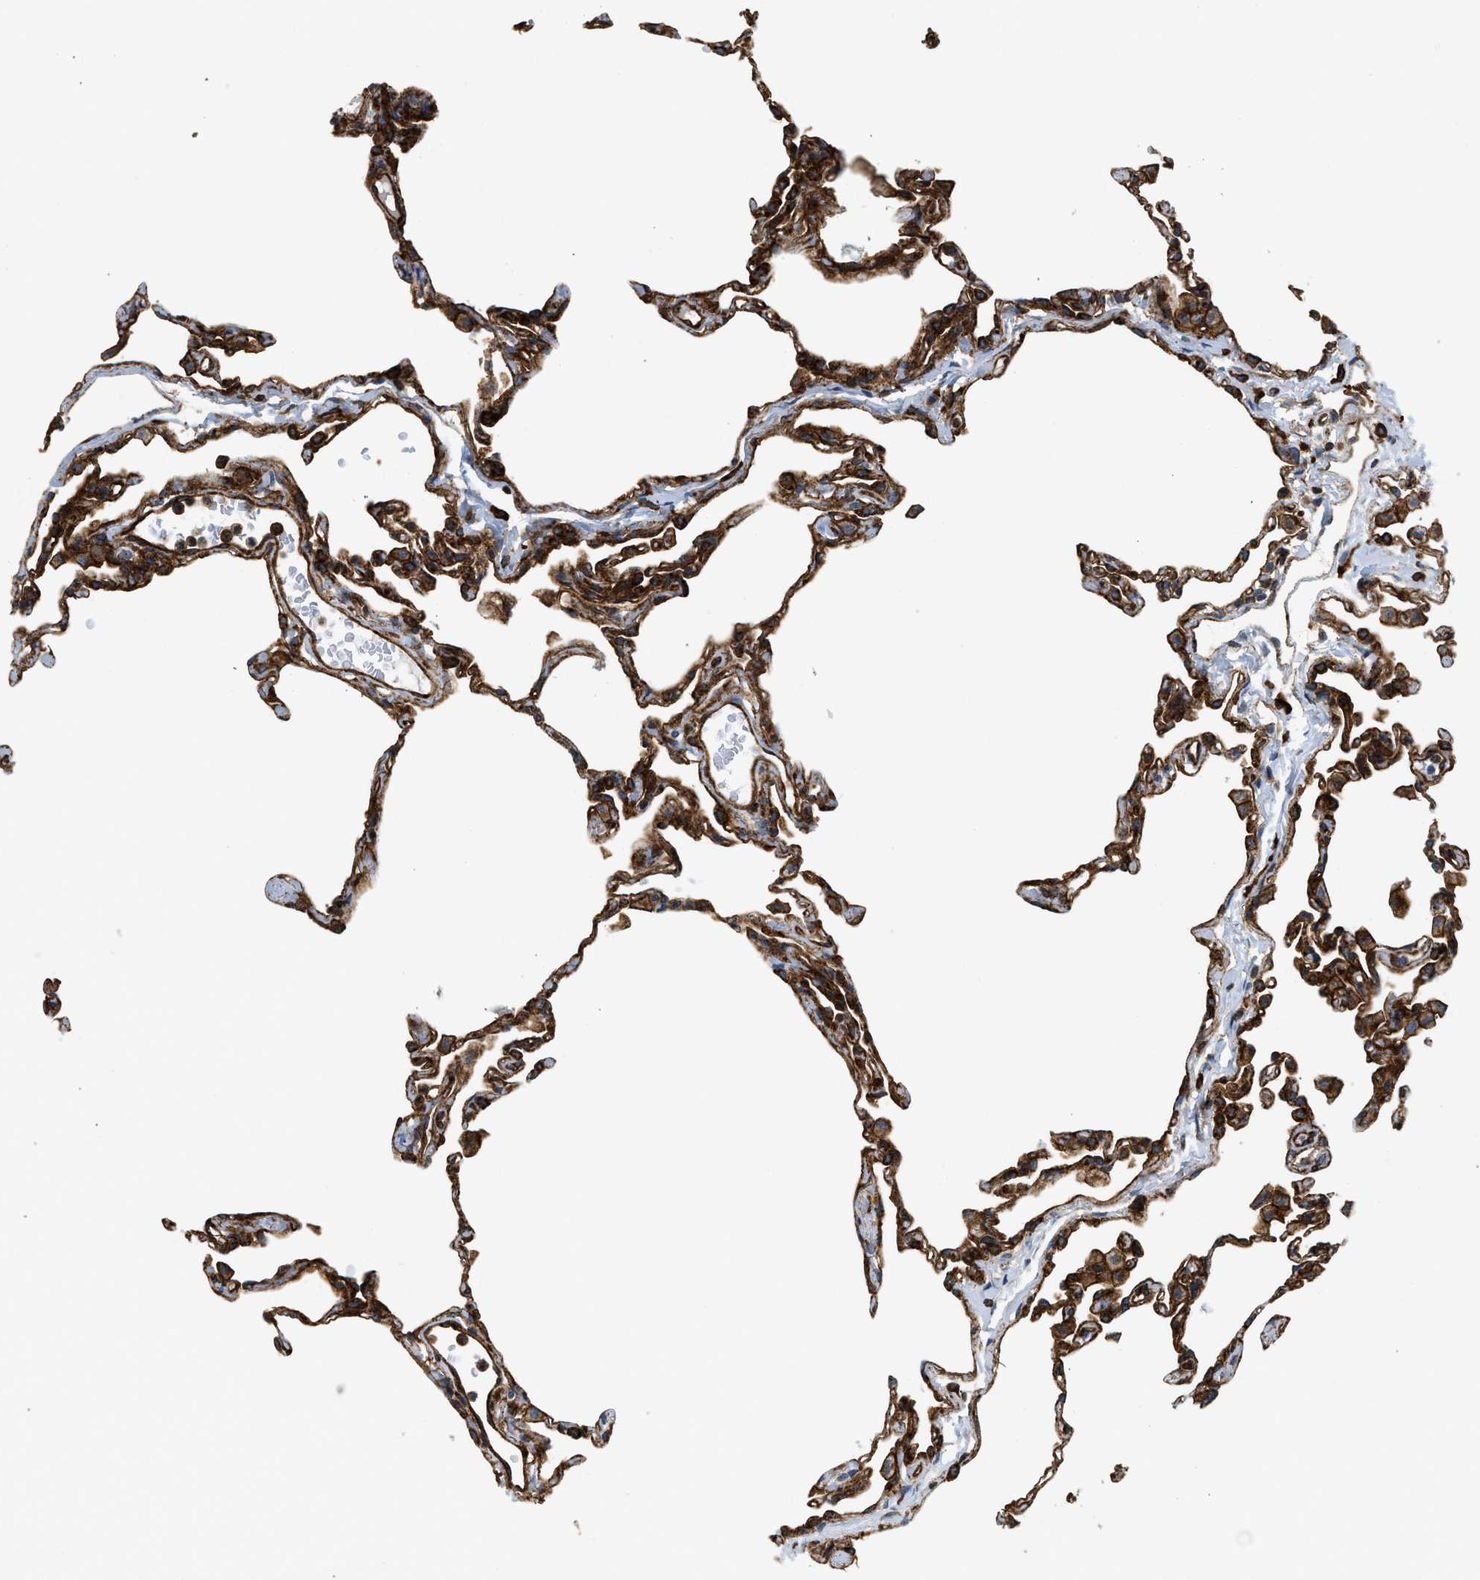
{"staining": {"intensity": "strong", "quantity": "25%-75%", "location": "cytoplasmic/membranous"}, "tissue": "lung", "cell_type": "Alveolar cells", "image_type": "normal", "snomed": [{"axis": "morphology", "description": "Normal tissue, NOS"}, {"axis": "topography", "description": "Lung"}], "caption": "Protein expression analysis of normal lung reveals strong cytoplasmic/membranous positivity in about 25%-75% of alveolar cells.", "gene": "HIP1", "patient": {"sex": "female", "age": 49}}